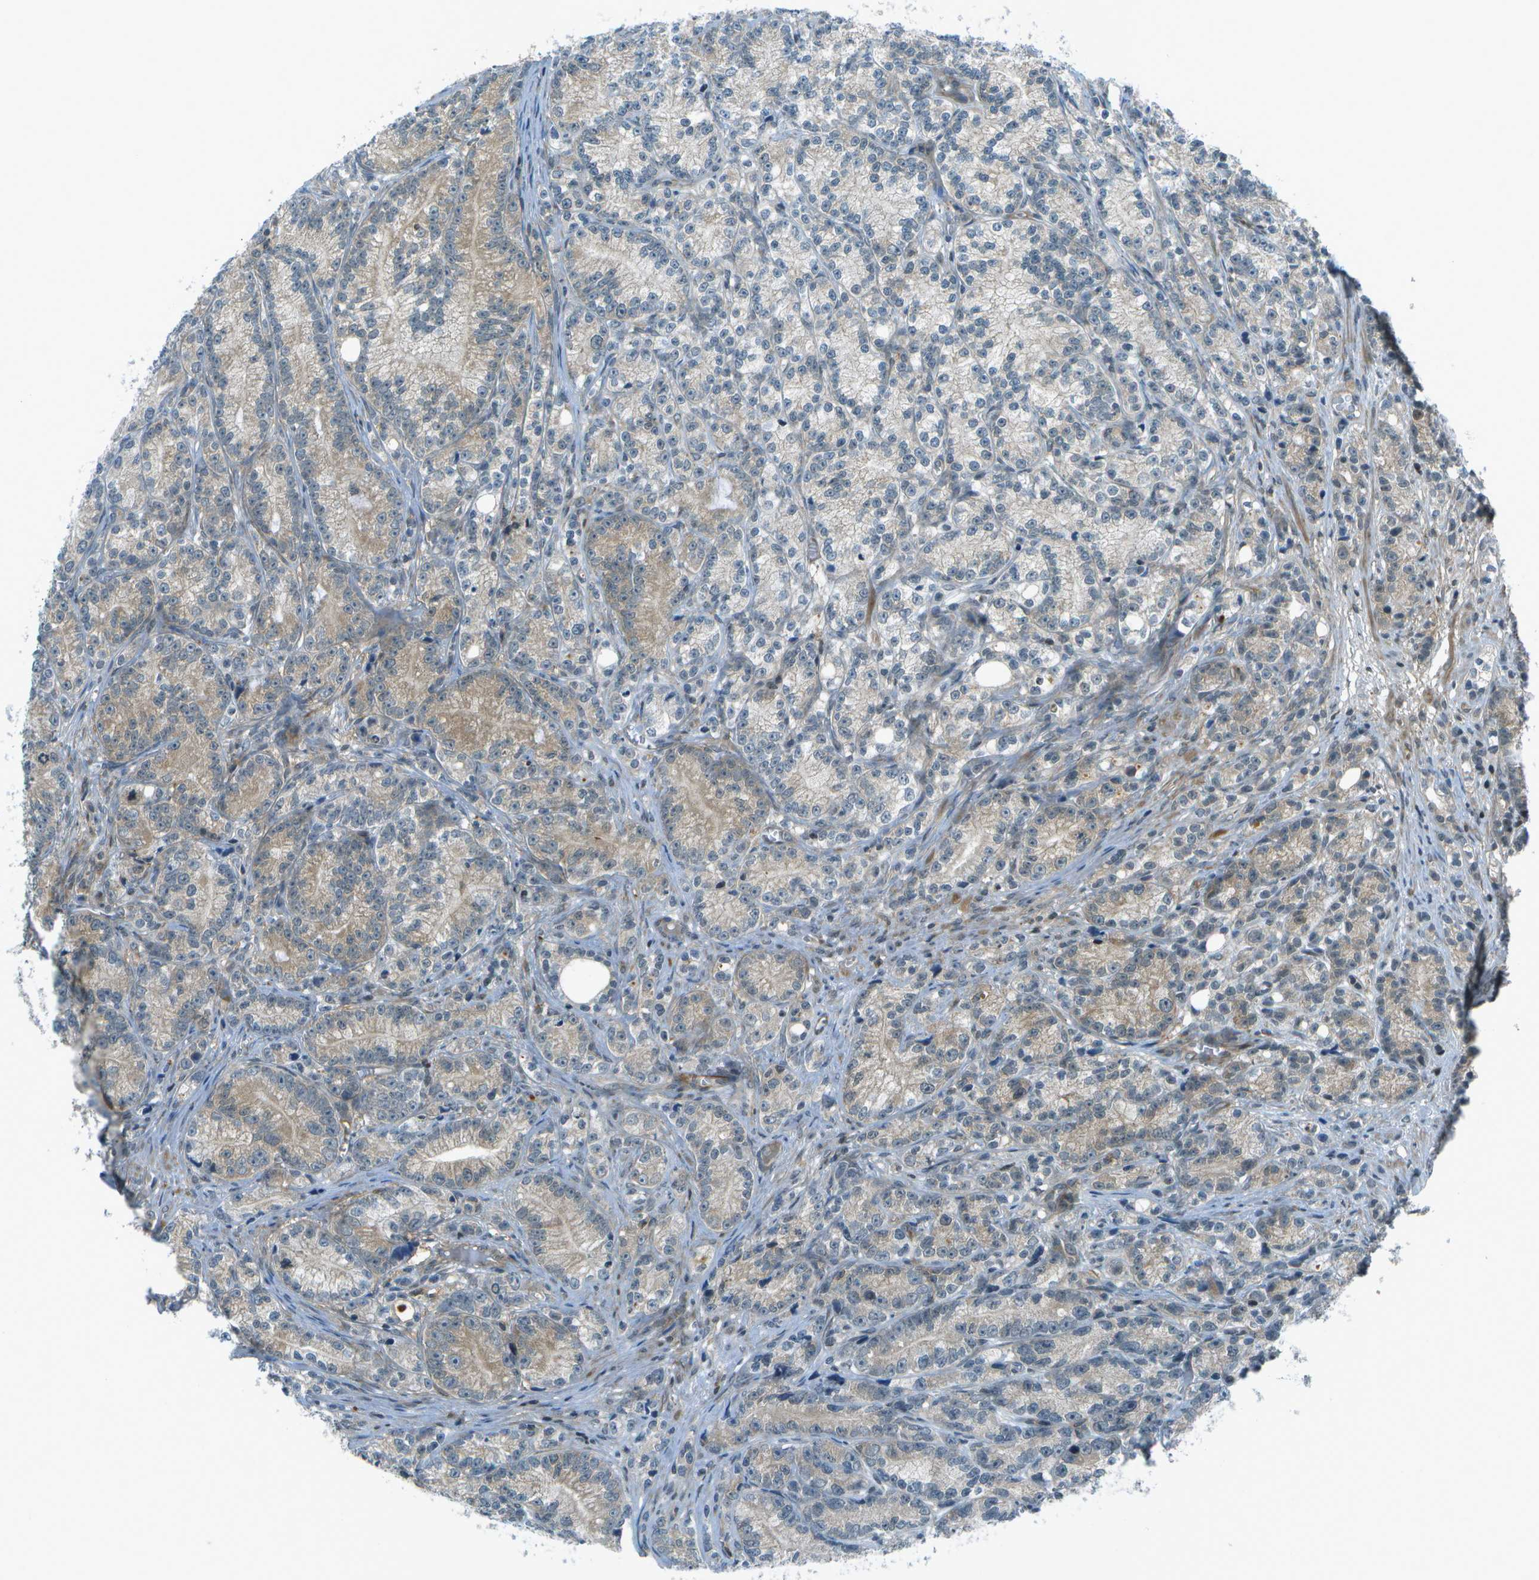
{"staining": {"intensity": "weak", "quantity": "25%-75%", "location": "cytoplasmic/membranous"}, "tissue": "prostate cancer", "cell_type": "Tumor cells", "image_type": "cancer", "snomed": [{"axis": "morphology", "description": "Adenocarcinoma, Low grade"}, {"axis": "topography", "description": "Prostate"}], "caption": "Low-grade adenocarcinoma (prostate) was stained to show a protein in brown. There is low levels of weak cytoplasmic/membranous positivity in about 25%-75% of tumor cells. The staining was performed using DAB to visualize the protein expression in brown, while the nuclei were stained in blue with hematoxylin (Magnification: 20x).", "gene": "TMEM19", "patient": {"sex": "male", "age": 89}}